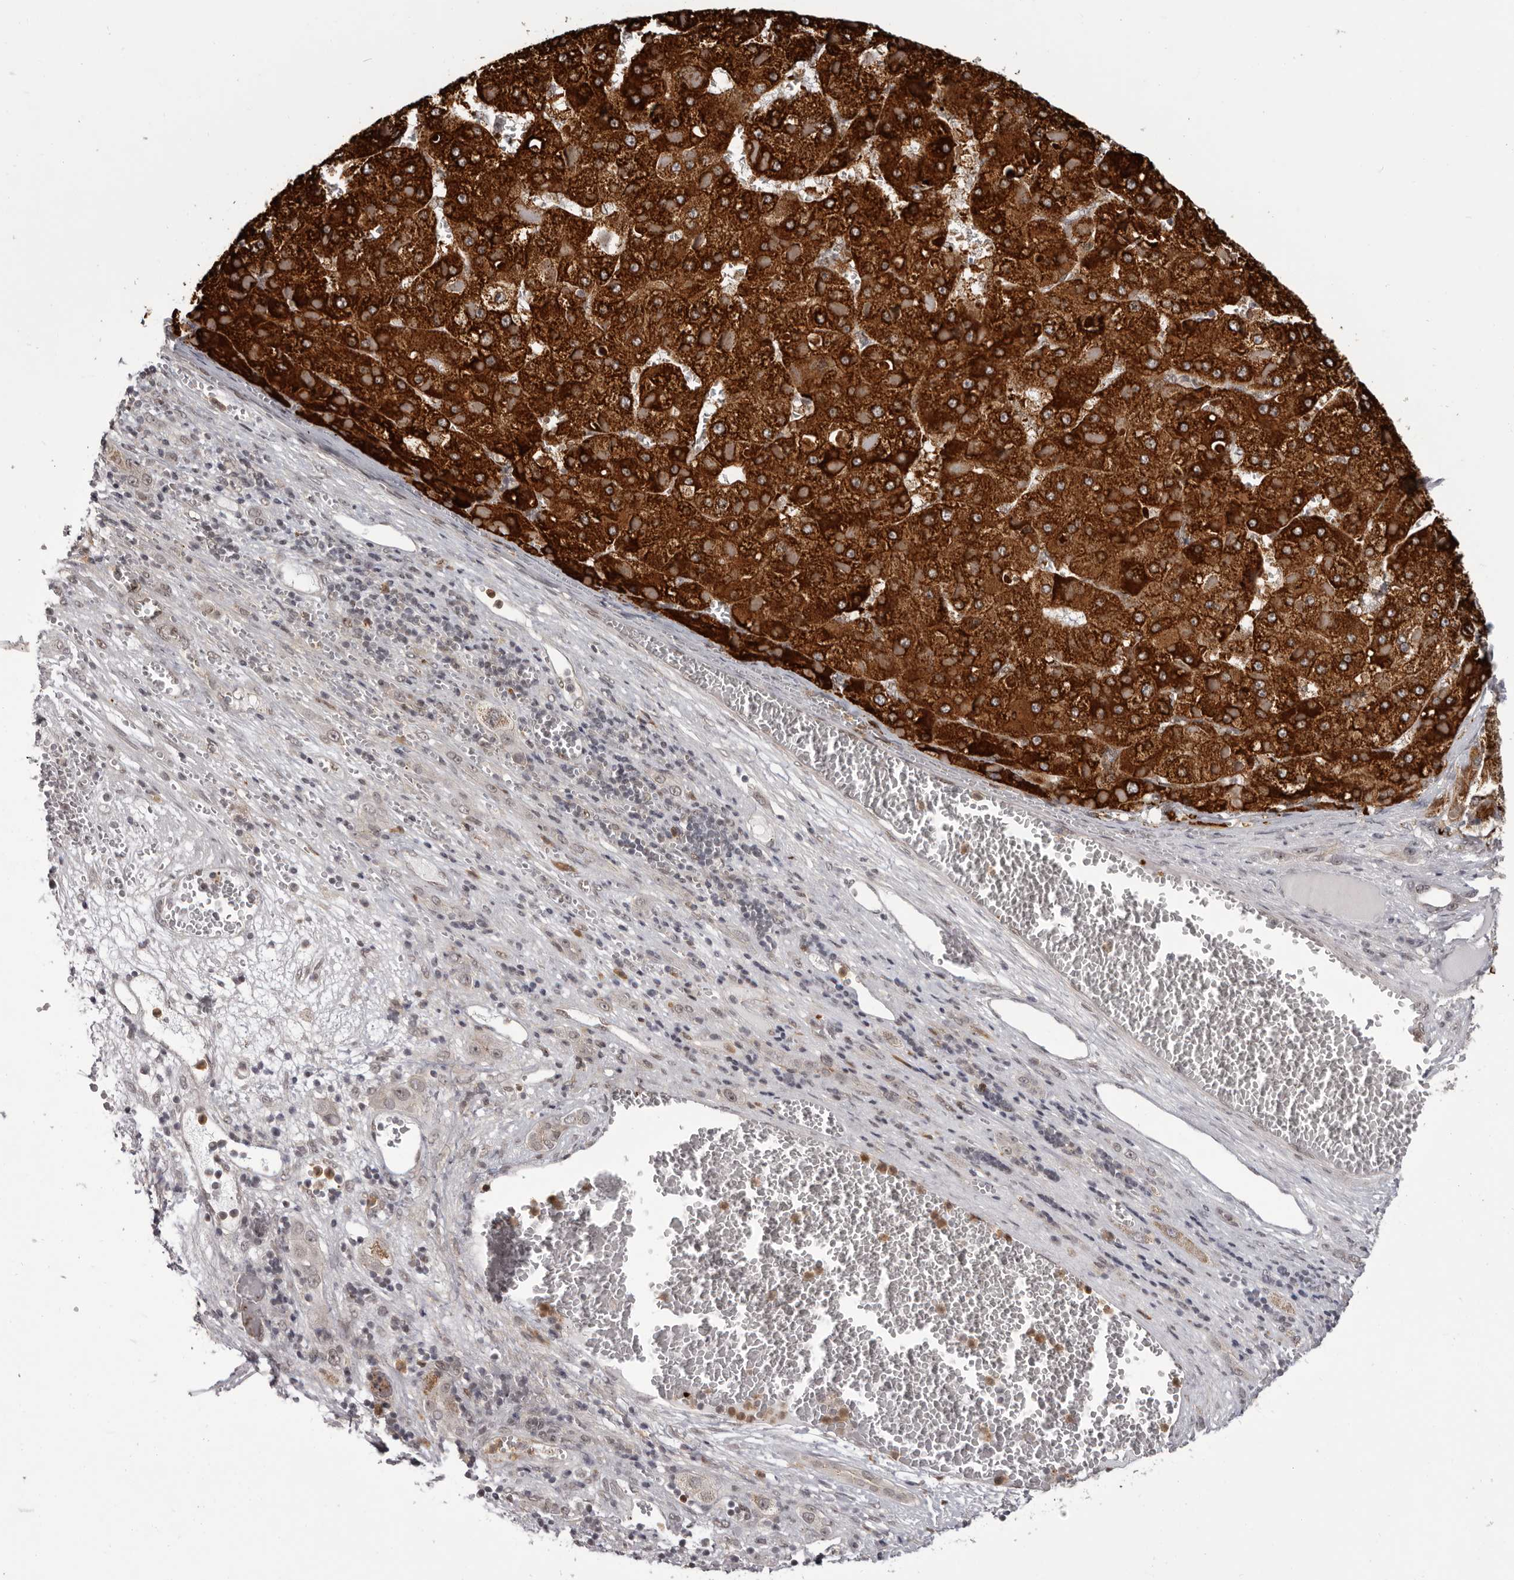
{"staining": {"intensity": "strong", "quantity": ">75%", "location": "cytoplasmic/membranous"}, "tissue": "liver cancer", "cell_type": "Tumor cells", "image_type": "cancer", "snomed": [{"axis": "morphology", "description": "Carcinoma, Hepatocellular, NOS"}, {"axis": "topography", "description": "Liver"}], "caption": "A micrograph showing strong cytoplasmic/membranous positivity in approximately >75% of tumor cells in liver cancer, as visualized by brown immunohistochemical staining.", "gene": "RNF2", "patient": {"sex": "female", "age": 73}}